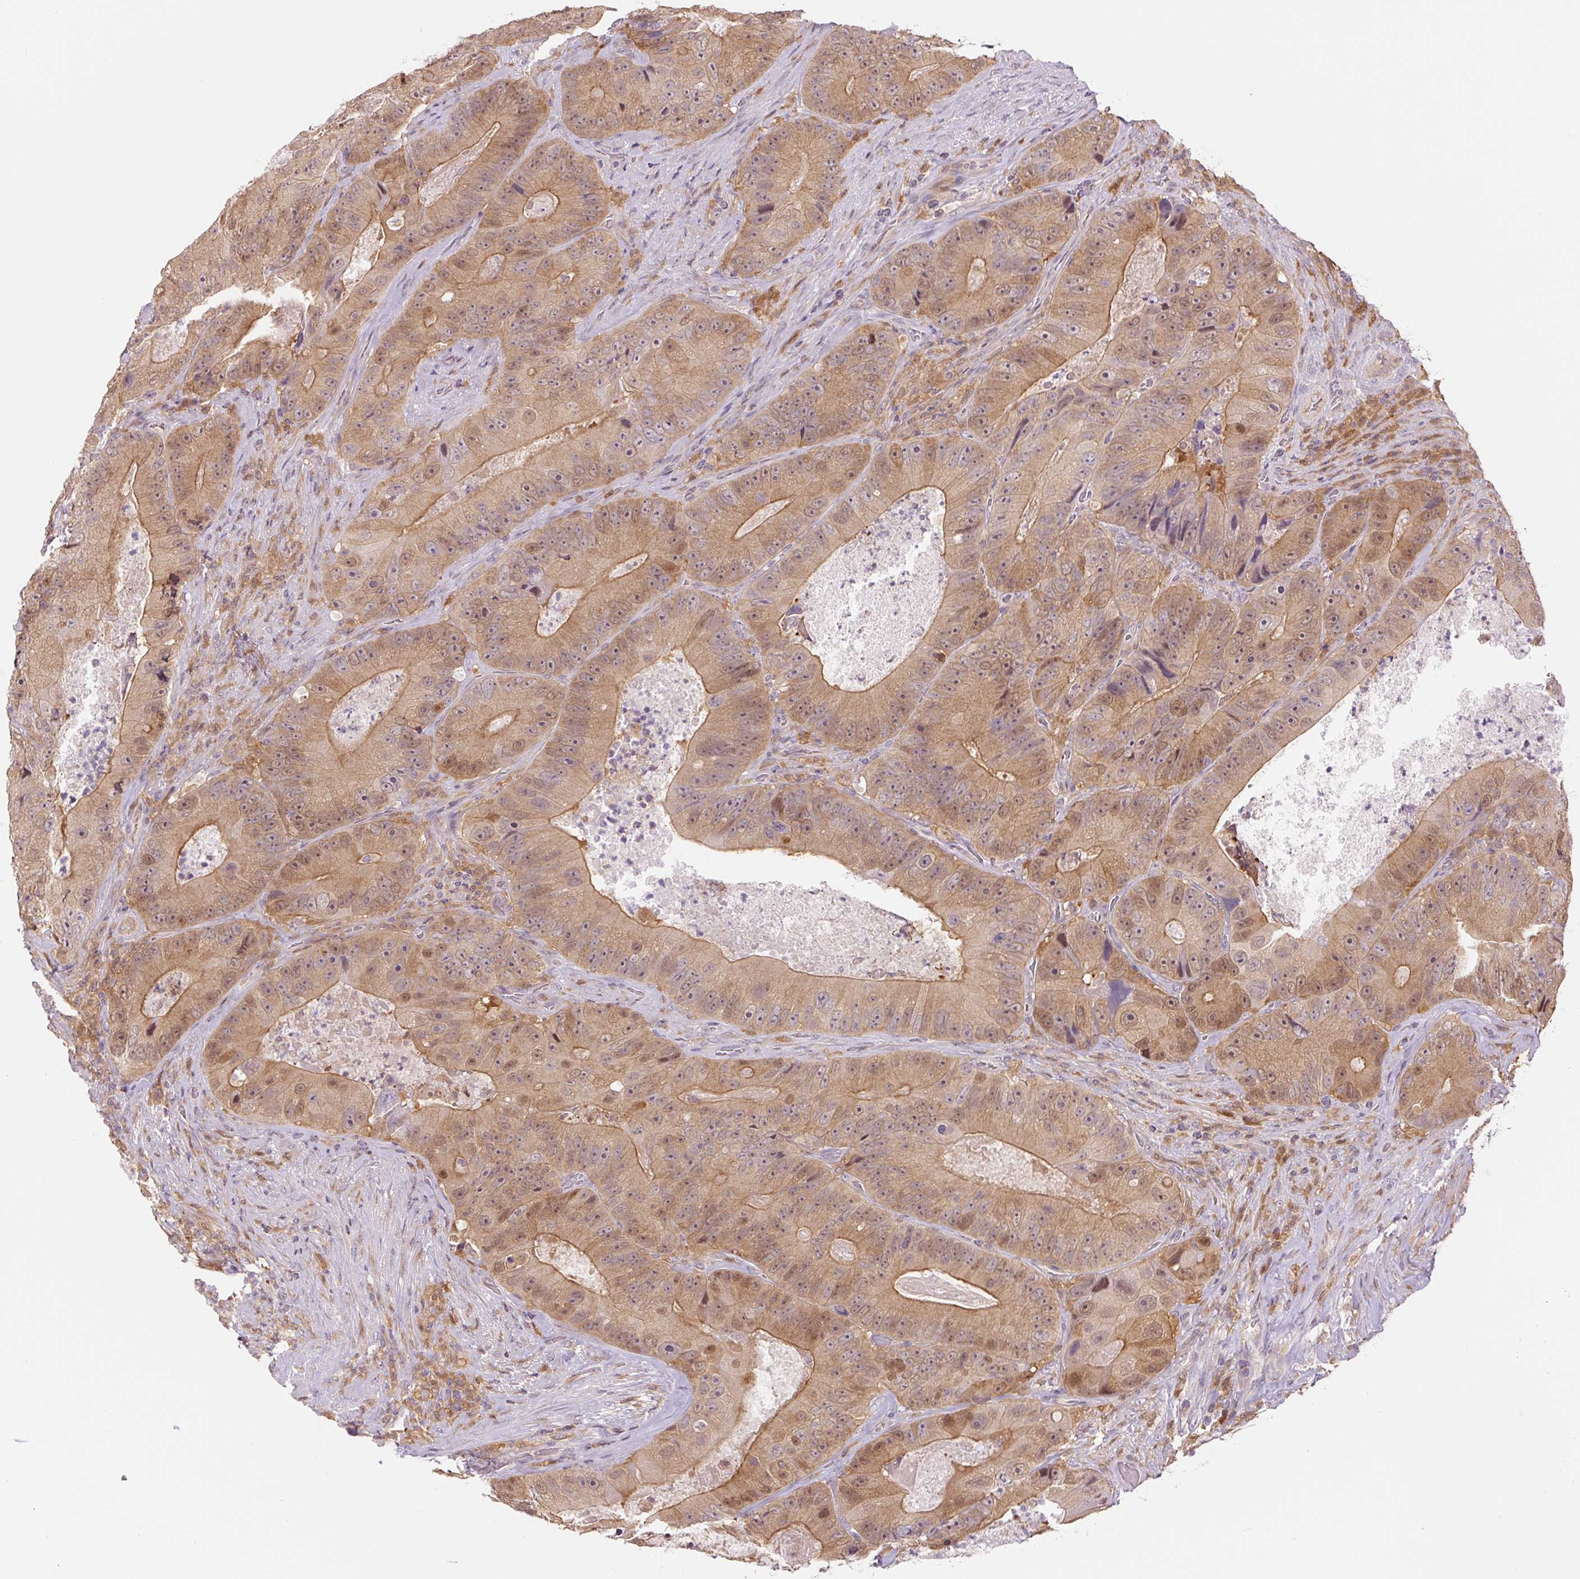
{"staining": {"intensity": "moderate", "quantity": ">75%", "location": "cytoplasmic/membranous"}, "tissue": "colorectal cancer", "cell_type": "Tumor cells", "image_type": "cancer", "snomed": [{"axis": "morphology", "description": "Adenocarcinoma, NOS"}, {"axis": "topography", "description": "Colon"}], "caption": "This histopathology image reveals IHC staining of human adenocarcinoma (colorectal), with medium moderate cytoplasmic/membranous staining in approximately >75% of tumor cells.", "gene": "SPSB2", "patient": {"sex": "female", "age": 86}}